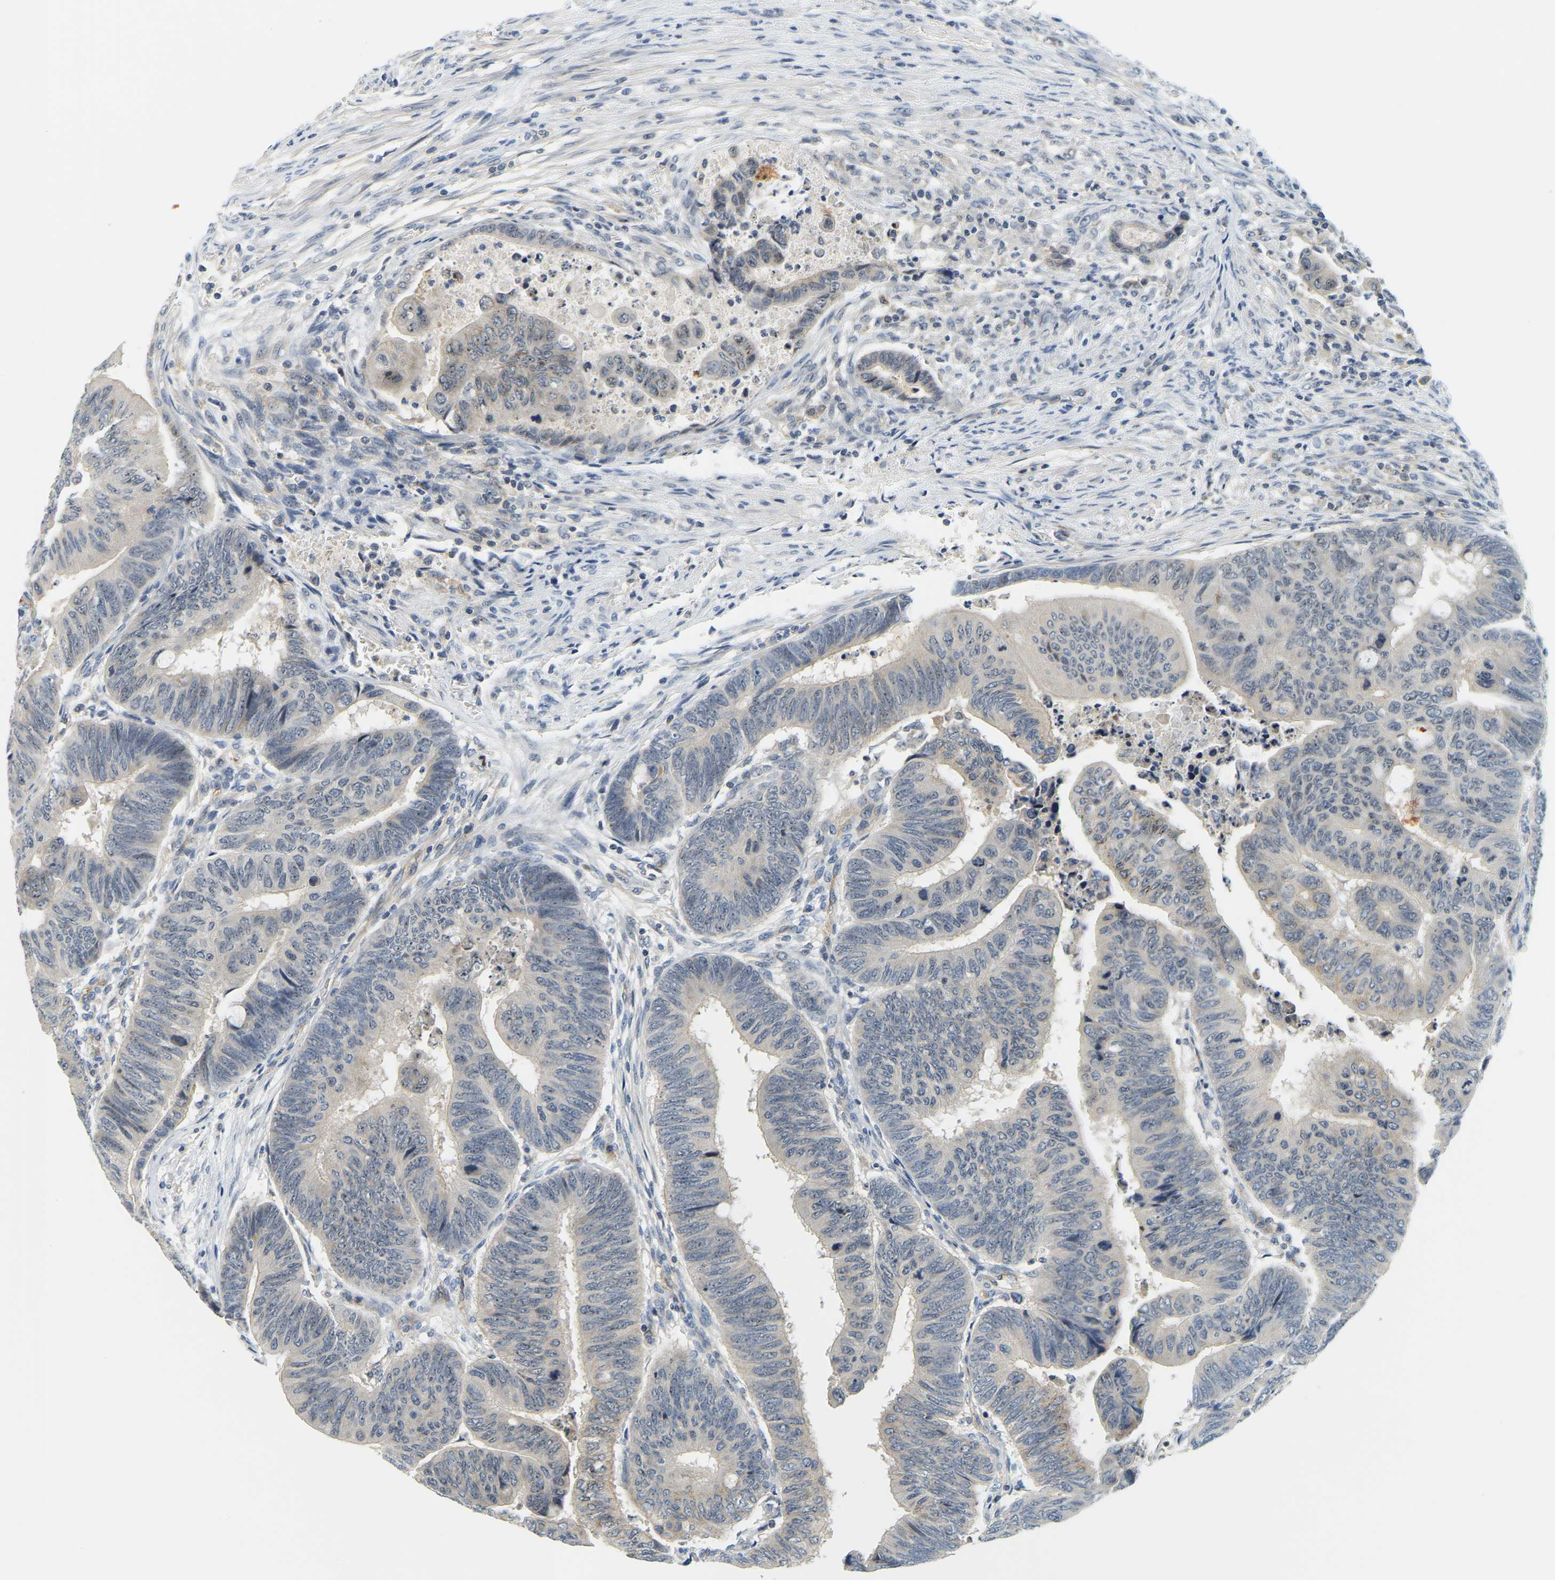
{"staining": {"intensity": "weak", "quantity": "<25%", "location": "cytoplasmic/membranous,nuclear"}, "tissue": "colorectal cancer", "cell_type": "Tumor cells", "image_type": "cancer", "snomed": [{"axis": "morphology", "description": "Normal tissue, NOS"}, {"axis": "morphology", "description": "Adenocarcinoma, NOS"}, {"axis": "topography", "description": "Rectum"}, {"axis": "topography", "description": "Peripheral nerve tissue"}], "caption": "Tumor cells are negative for protein expression in human colorectal cancer. (DAB immunohistochemistry (IHC) visualized using brightfield microscopy, high magnification).", "gene": "RRP1", "patient": {"sex": "male", "age": 92}}